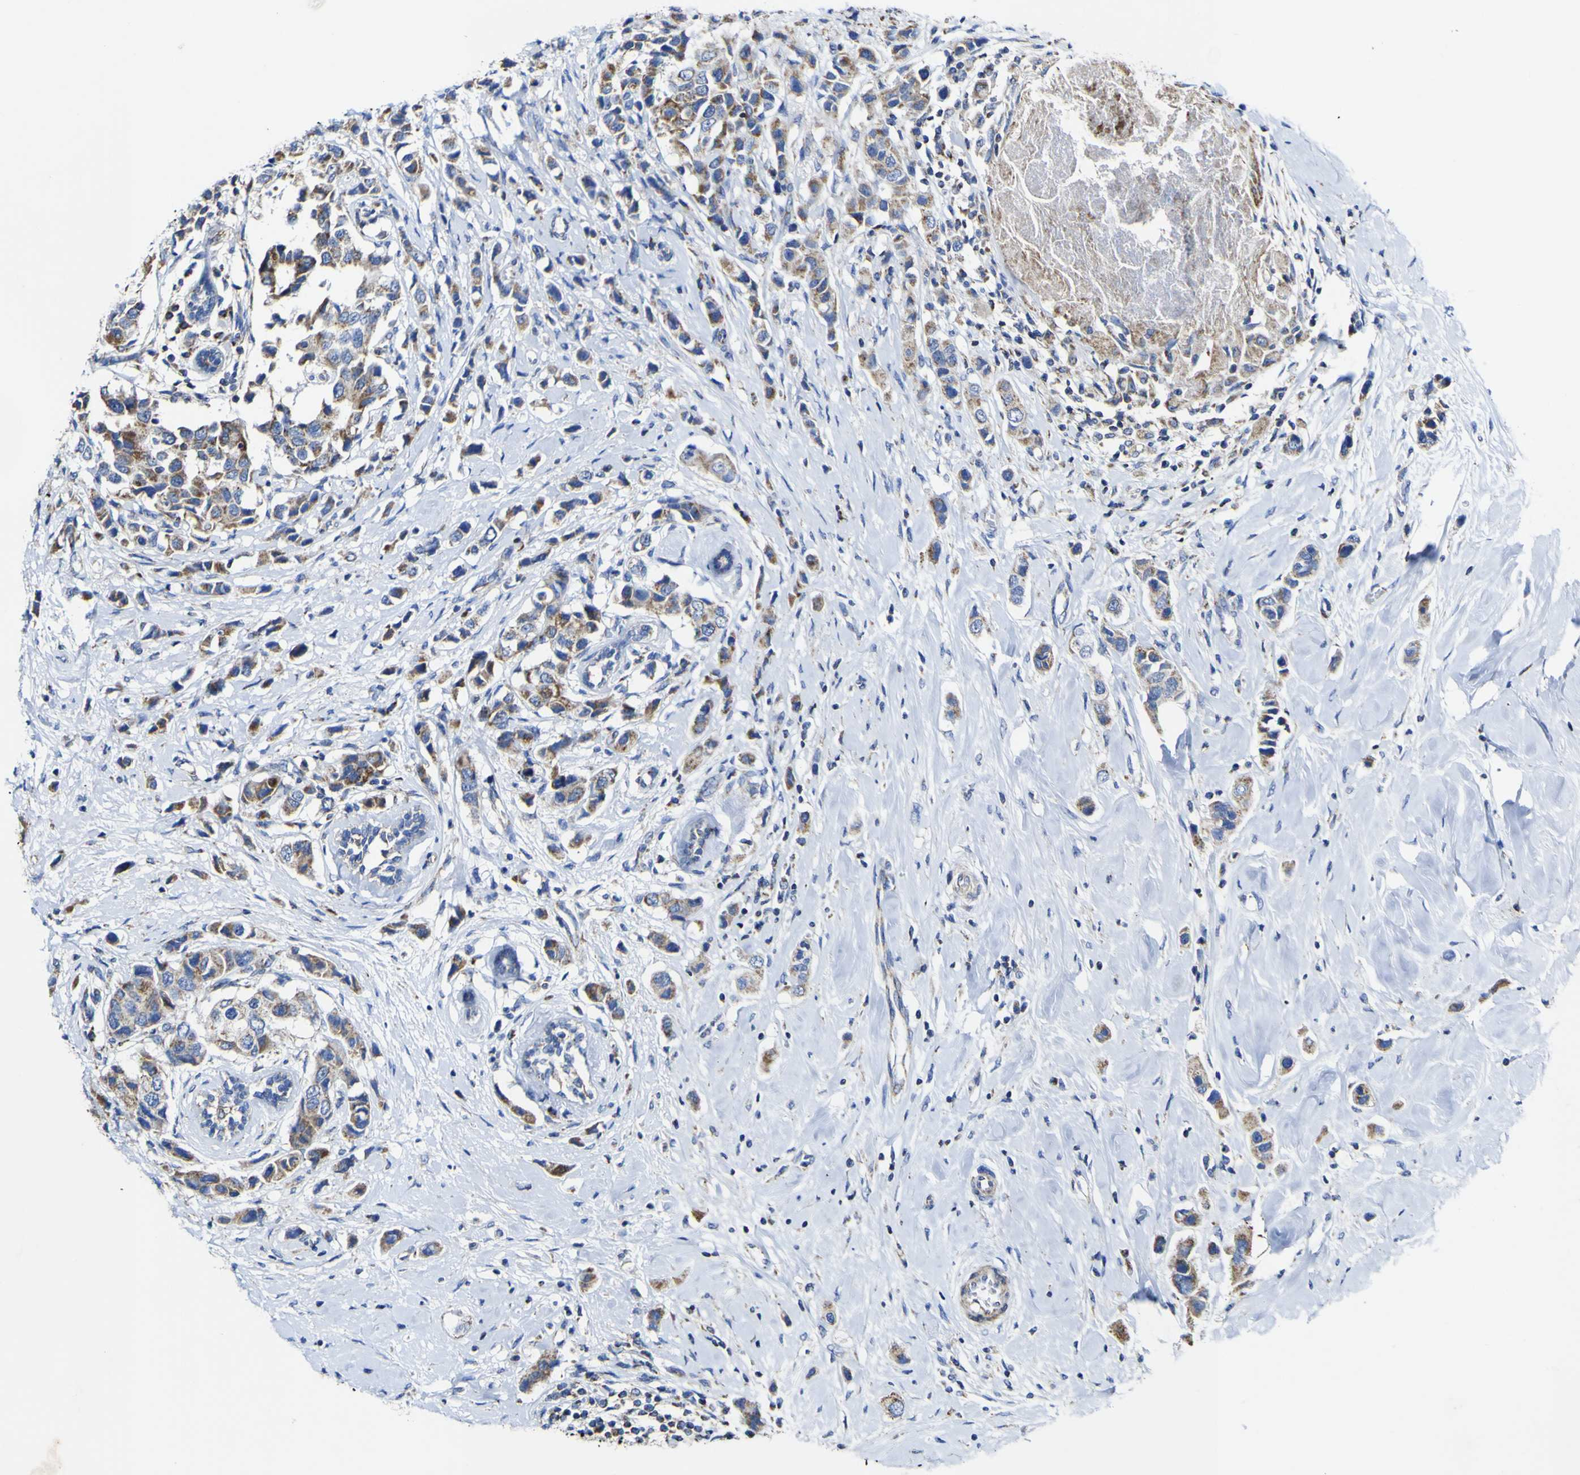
{"staining": {"intensity": "moderate", "quantity": ">75%", "location": "cytoplasmic/membranous"}, "tissue": "breast cancer", "cell_type": "Tumor cells", "image_type": "cancer", "snomed": [{"axis": "morphology", "description": "Normal tissue, NOS"}, {"axis": "morphology", "description": "Duct carcinoma"}, {"axis": "topography", "description": "Breast"}], "caption": "This micrograph shows invasive ductal carcinoma (breast) stained with immunohistochemistry to label a protein in brown. The cytoplasmic/membranous of tumor cells show moderate positivity for the protein. Nuclei are counter-stained blue.", "gene": "CCDC90B", "patient": {"sex": "female", "age": 50}}